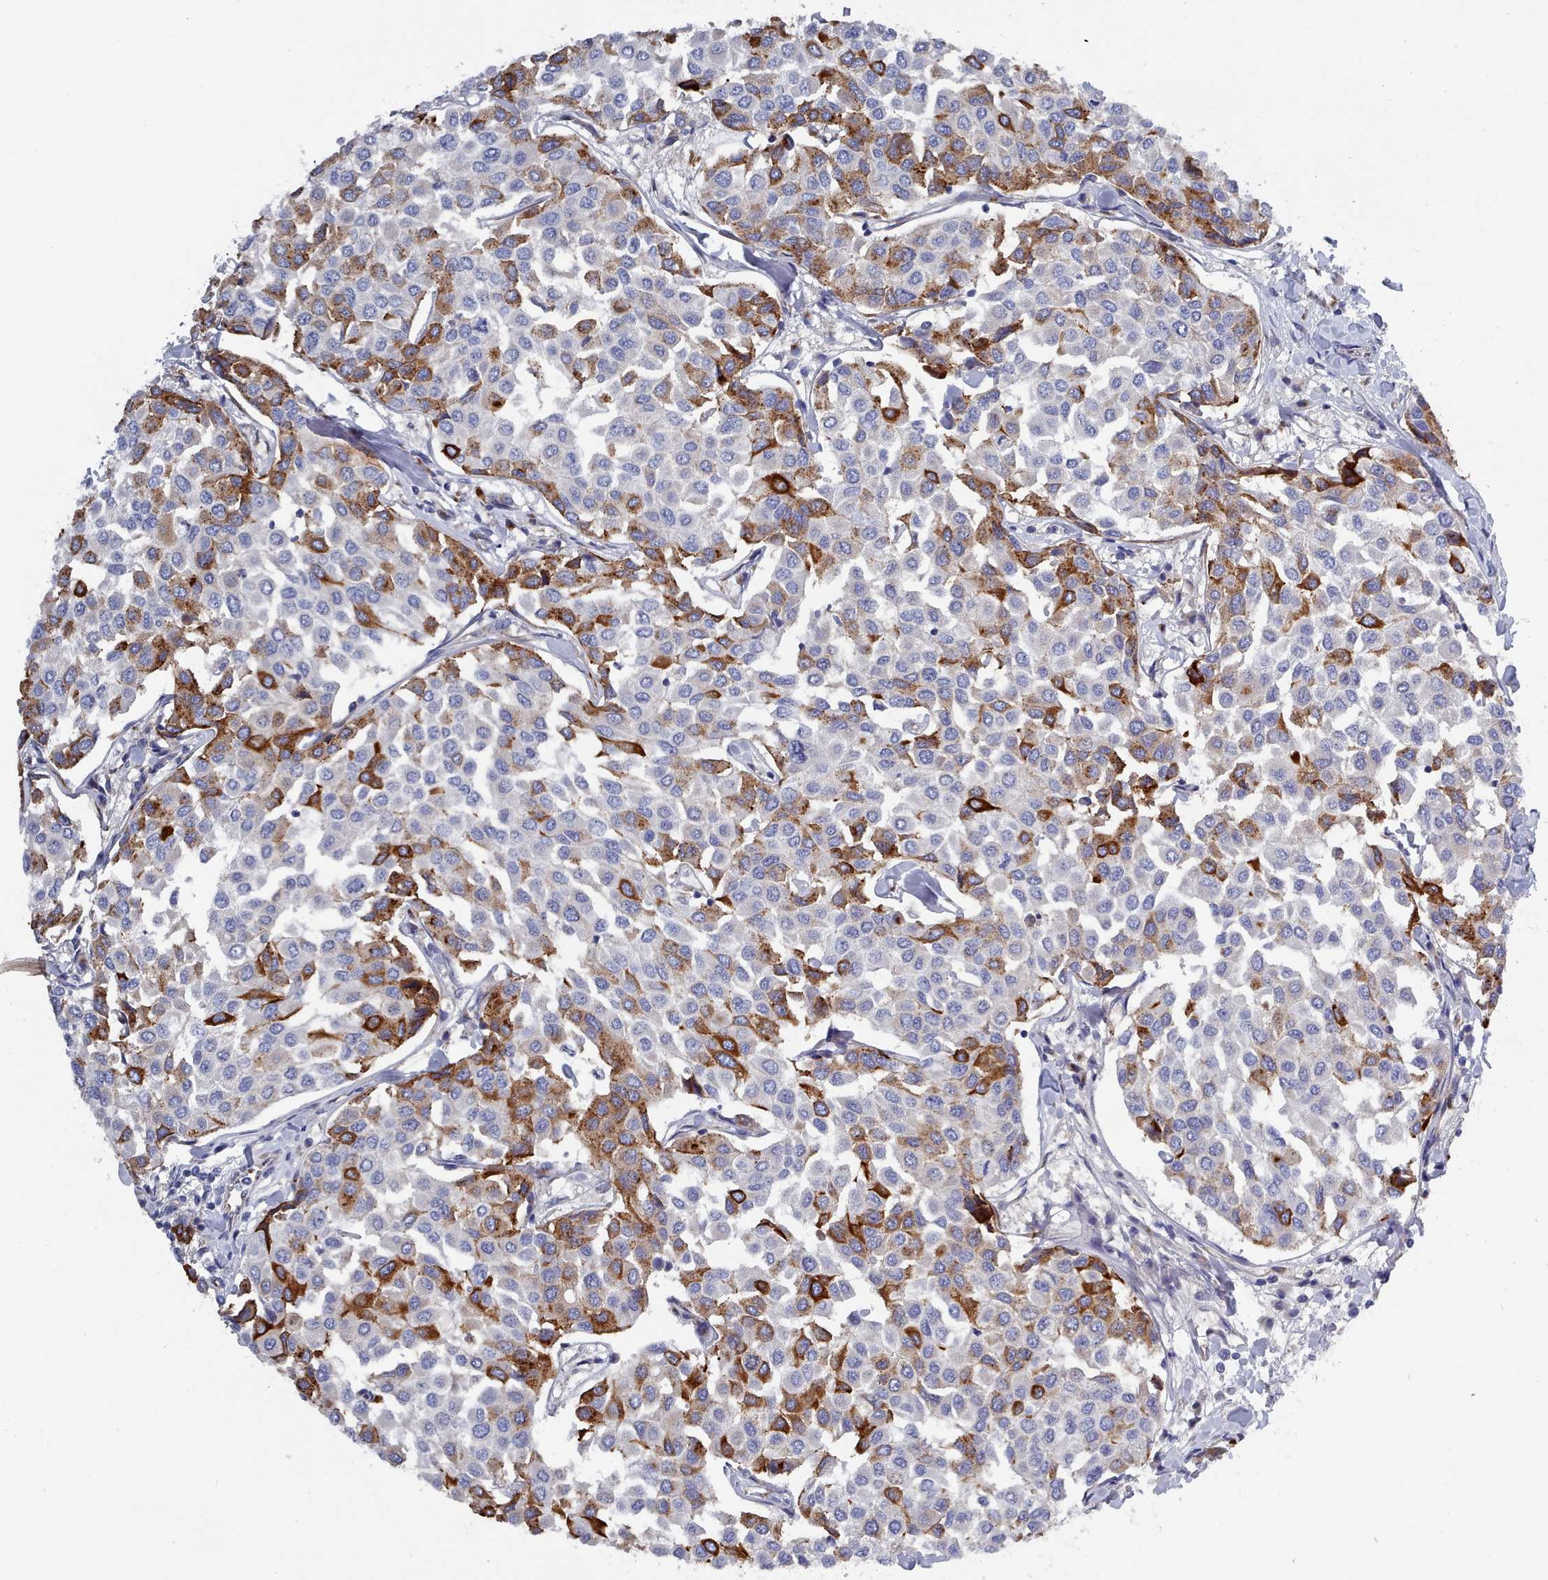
{"staining": {"intensity": "strong", "quantity": "25%-75%", "location": "cytoplasmic/membranous"}, "tissue": "breast cancer", "cell_type": "Tumor cells", "image_type": "cancer", "snomed": [{"axis": "morphology", "description": "Duct carcinoma"}, {"axis": "topography", "description": "Breast"}], "caption": "Protein expression analysis of breast cancer shows strong cytoplasmic/membranous staining in approximately 25%-75% of tumor cells. (DAB = brown stain, brightfield microscopy at high magnification).", "gene": "PDE4C", "patient": {"sex": "female", "age": 55}}